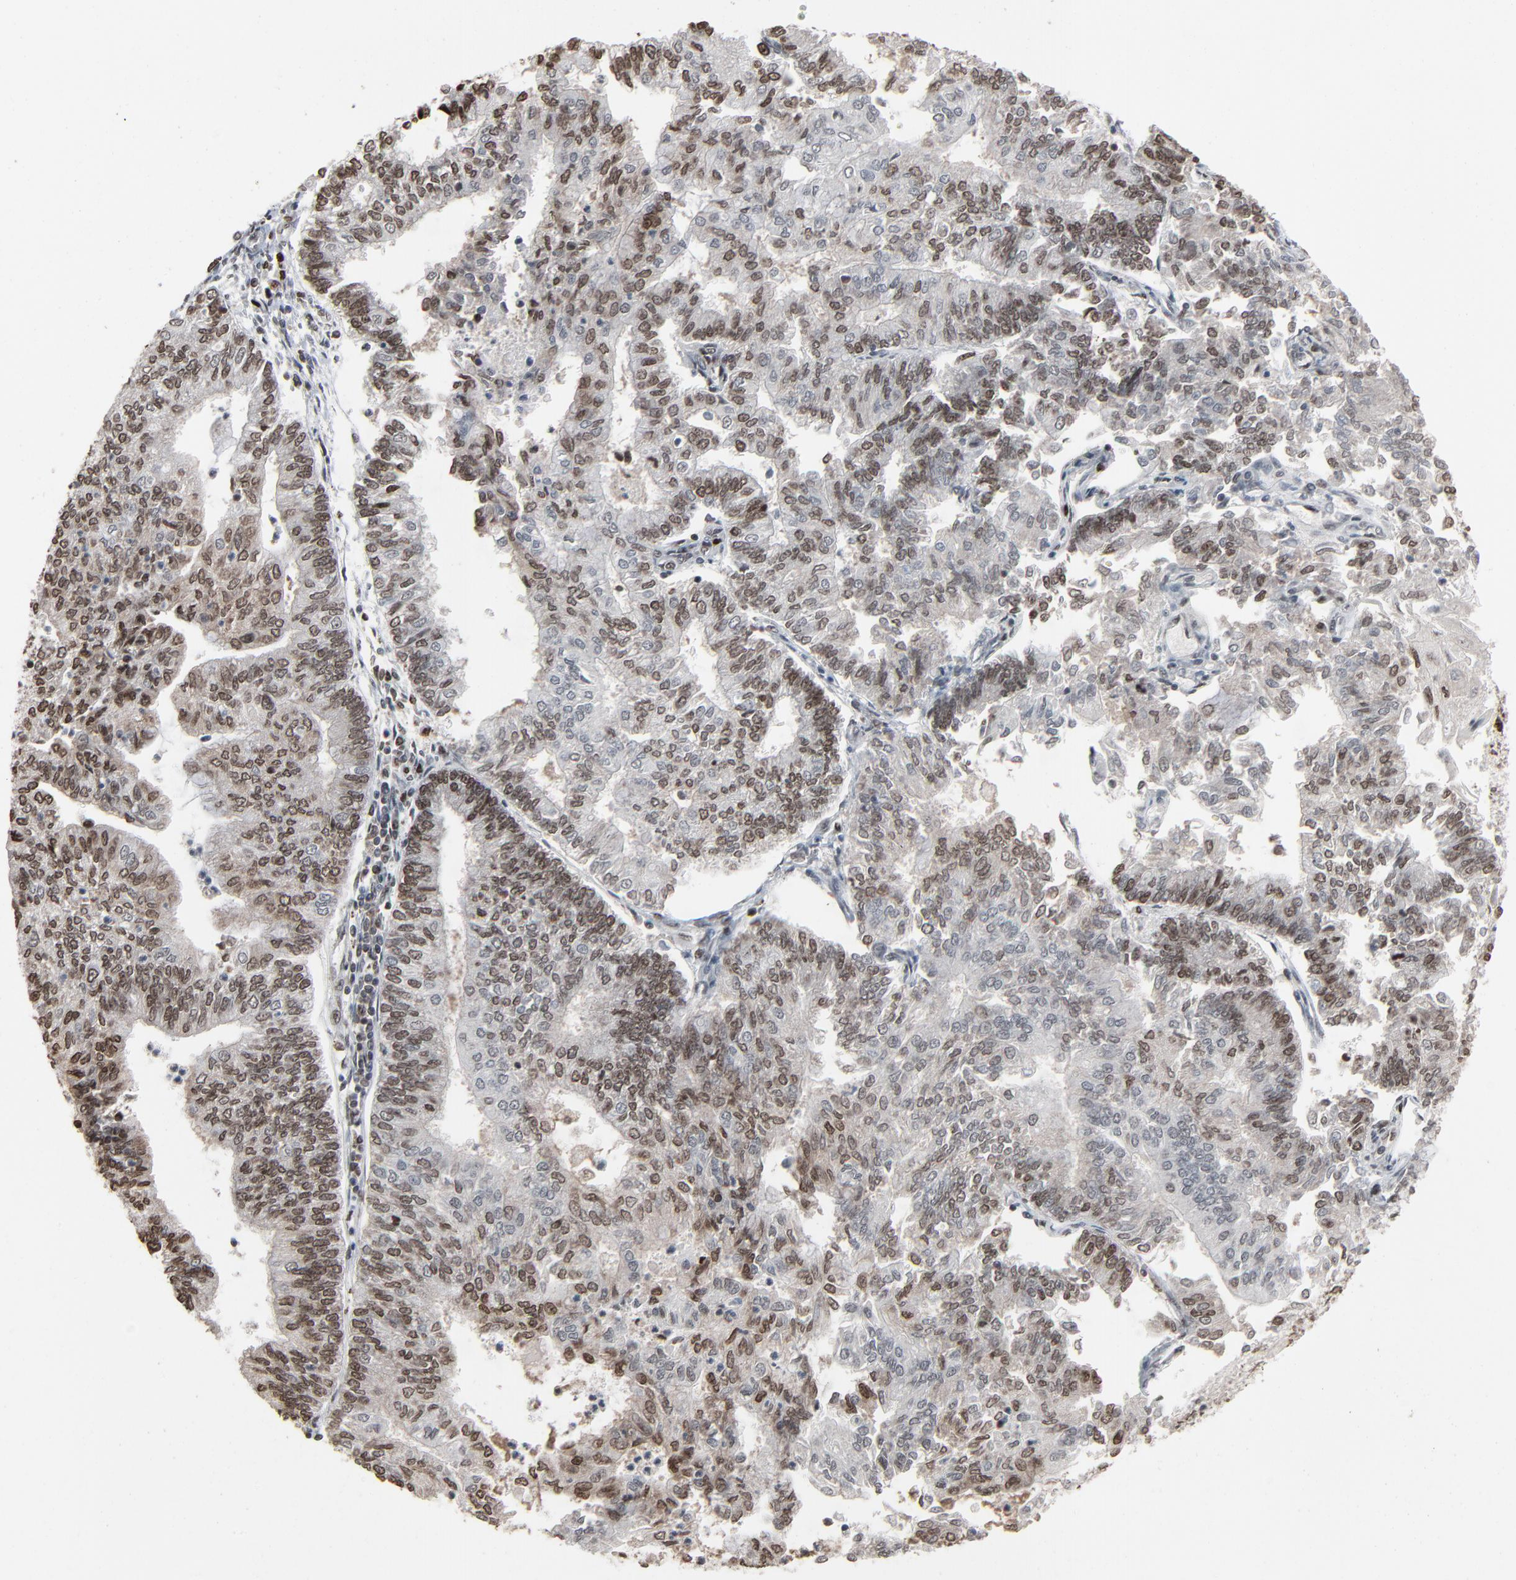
{"staining": {"intensity": "moderate", "quantity": ">75%", "location": "nuclear"}, "tissue": "endometrial cancer", "cell_type": "Tumor cells", "image_type": "cancer", "snomed": [{"axis": "morphology", "description": "Adenocarcinoma, NOS"}, {"axis": "topography", "description": "Endometrium"}], "caption": "There is medium levels of moderate nuclear staining in tumor cells of adenocarcinoma (endometrial), as demonstrated by immunohistochemical staining (brown color).", "gene": "RPS6KA3", "patient": {"sex": "female", "age": 59}}